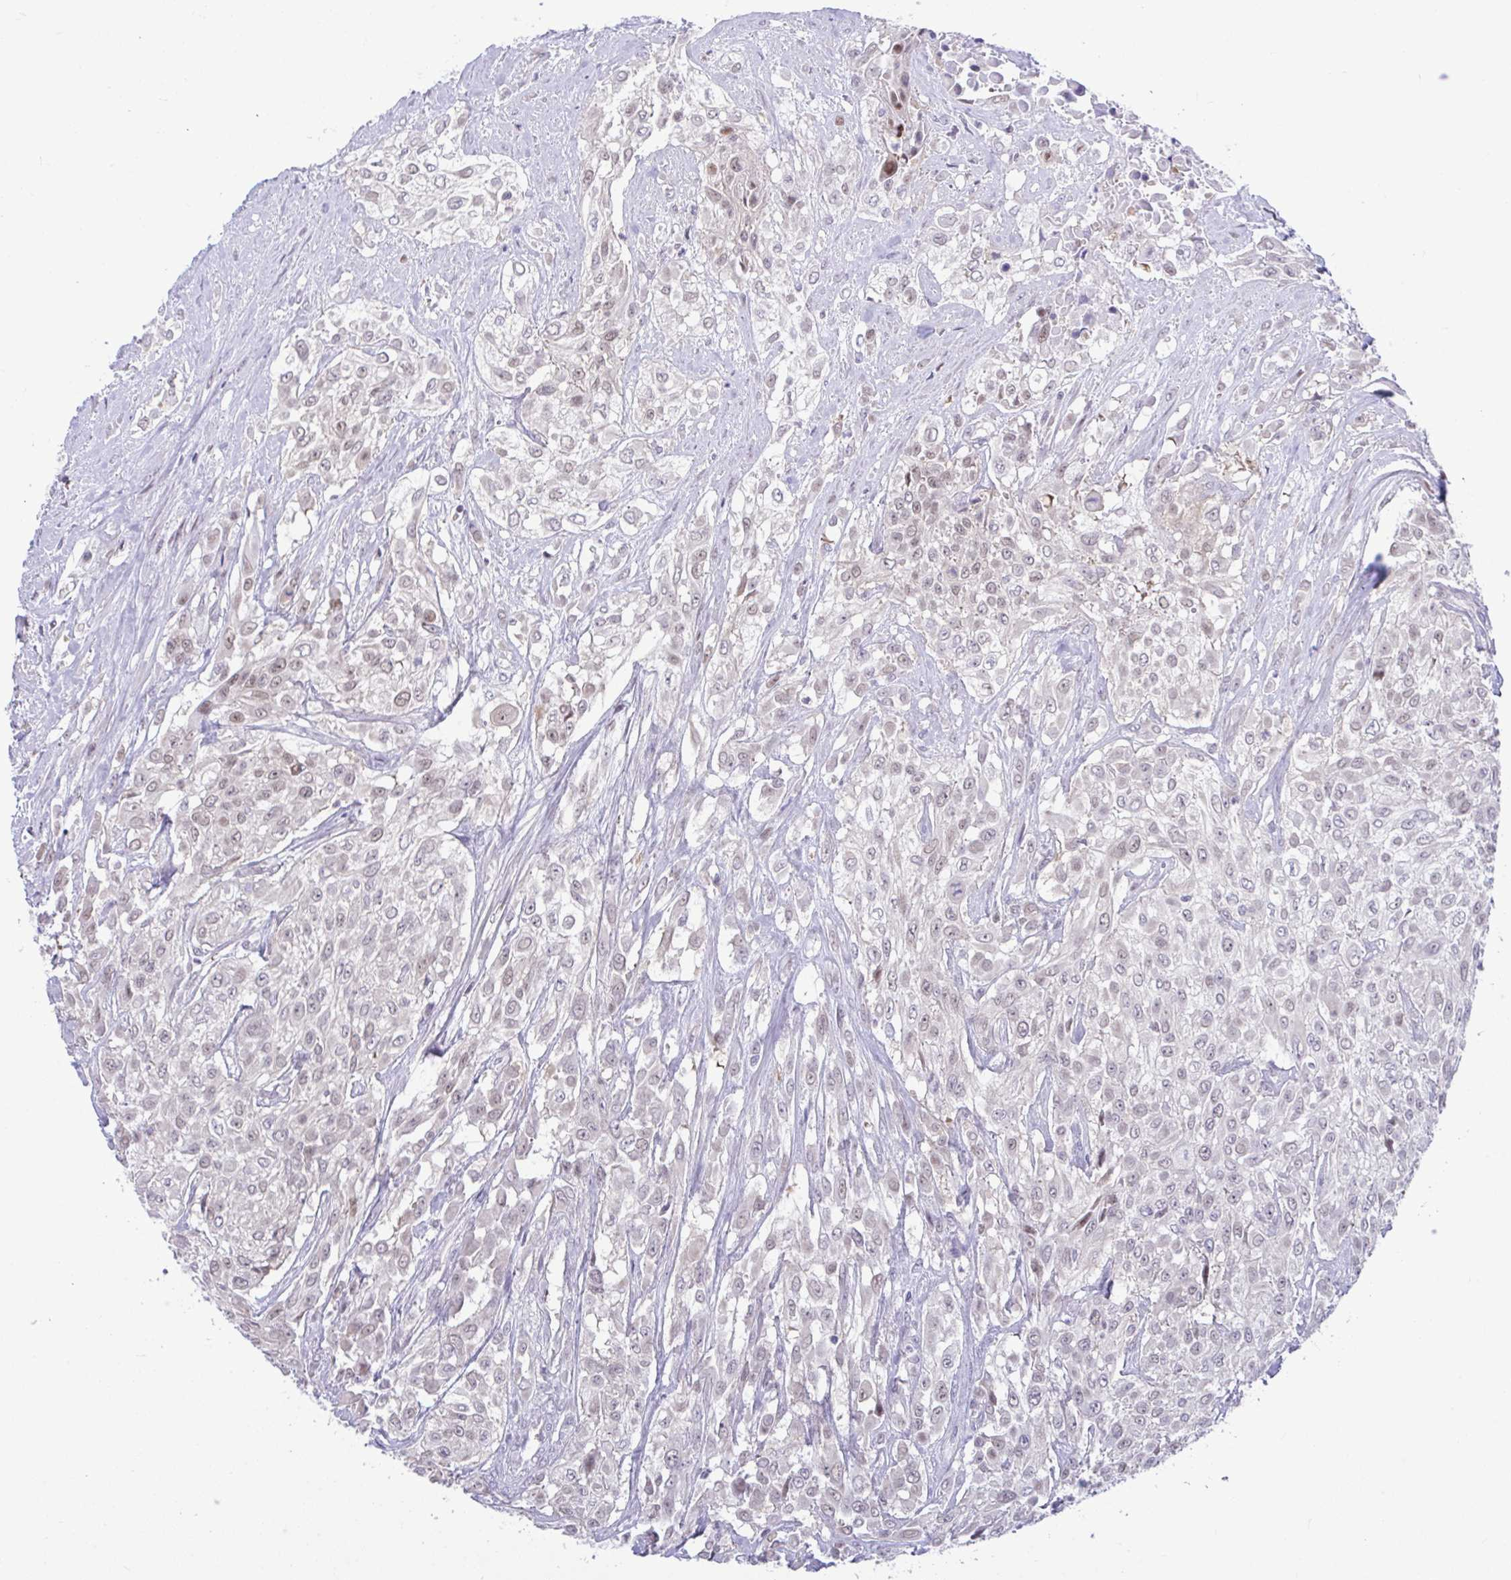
{"staining": {"intensity": "weak", "quantity": "<25%", "location": "nuclear"}, "tissue": "urothelial cancer", "cell_type": "Tumor cells", "image_type": "cancer", "snomed": [{"axis": "morphology", "description": "Urothelial carcinoma, High grade"}, {"axis": "topography", "description": "Urinary bladder"}], "caption": "A histopathology image of urothelial cancer stained for a protein demonstrates no brown staining in tumor cells. (Immunohistochemistry (ihc), brightfield microscopy, high magnification).", "gene": "ZNF485", "patient": {"sex": "male", "age": 57}}